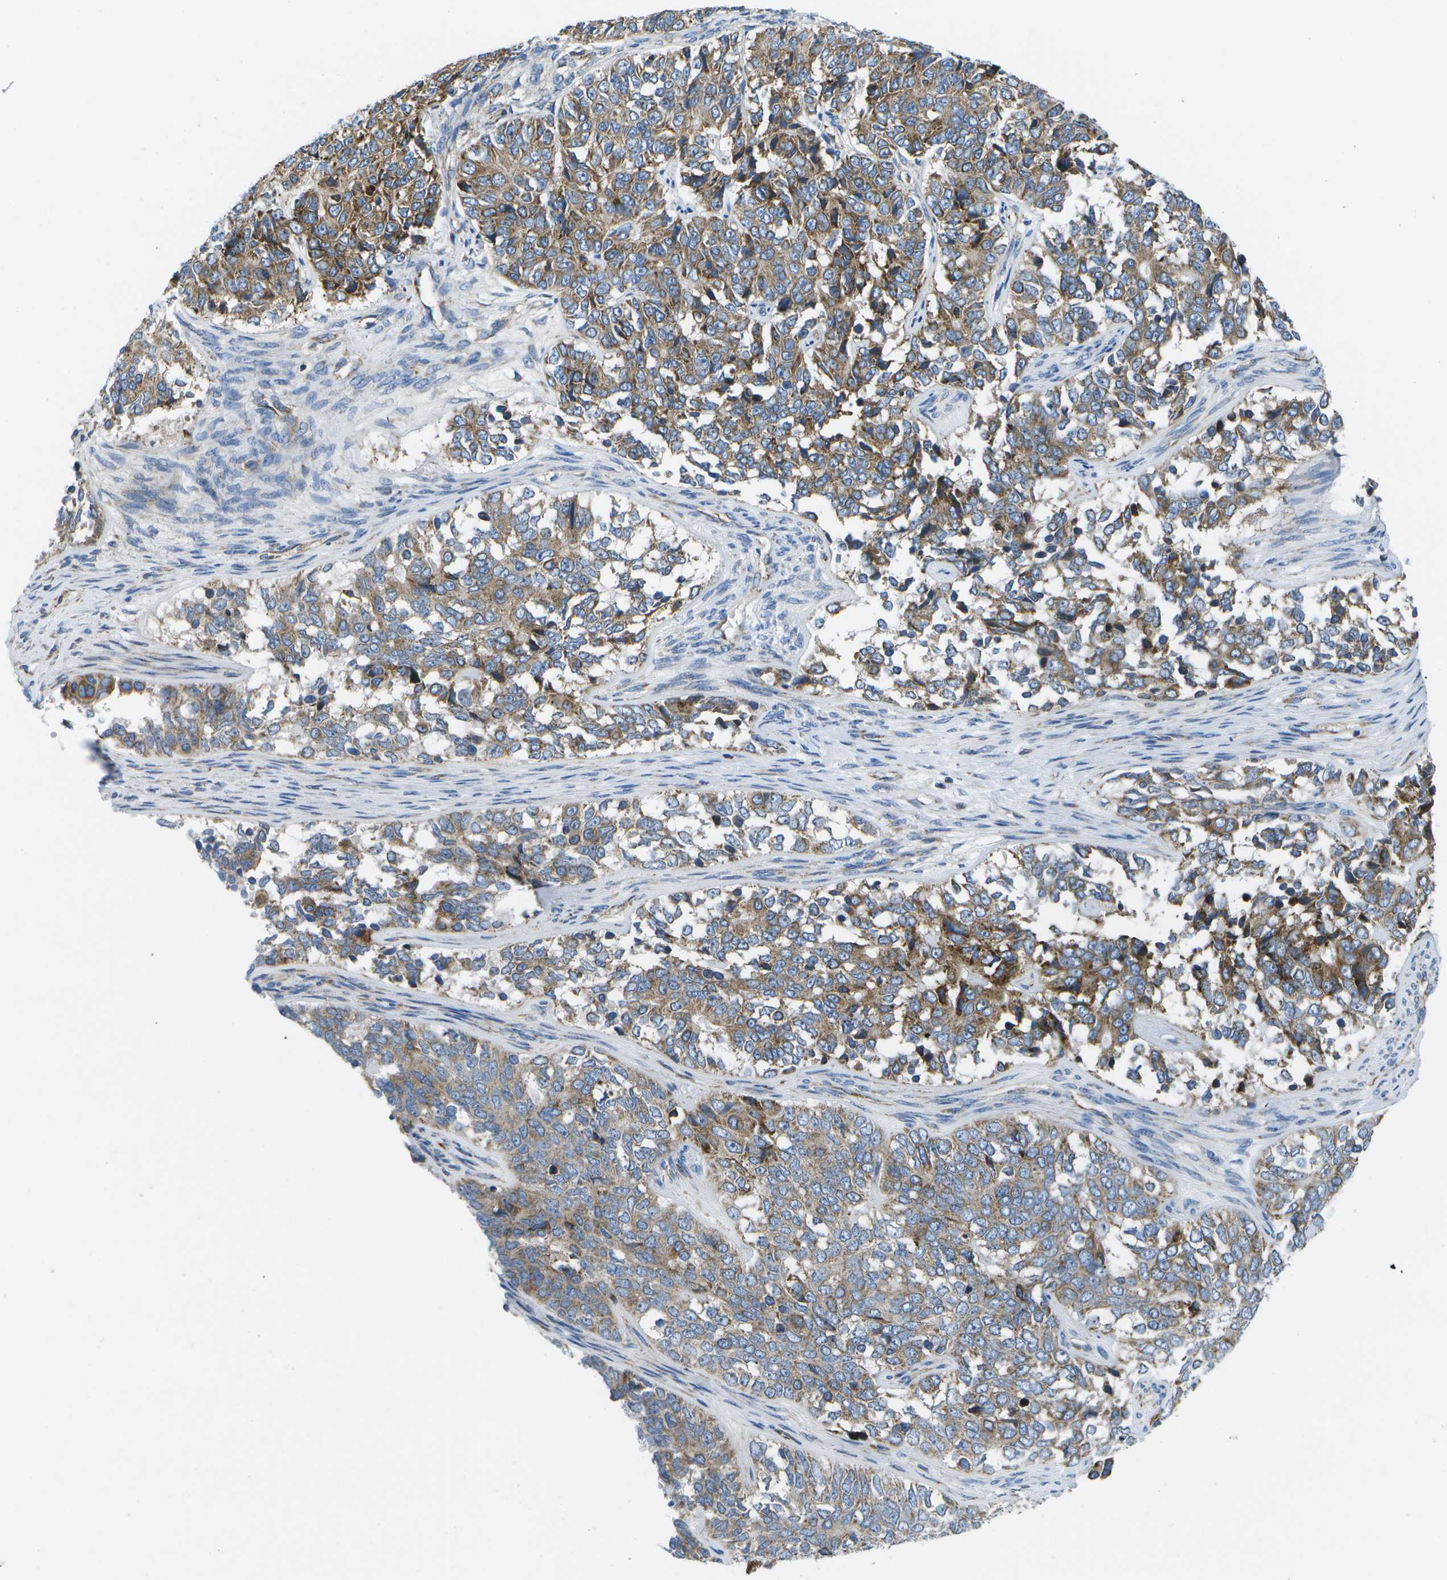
{"staining": {"intensity": "moderate", "quantity": ">75%", "location": "cytoplasmic/membranous"}, "tissue": "ovarian cancer", "cell_type": "Tumor cells", "image_type": "cancer", "snomed": [{"axis": "morphology", "description": "Carcinoma, endometroid"}, {"axis": "topography", "description": "Ovary"}], "caption": "IHC photomicrograph of neoplastic tissue: ovarian cancer (endometroid carcinoma) stained using immunohistochemistry reveals medium levels of moderate protein expression localized specifically in the cytoplasmic/membranous of tumor cells, appearing as a cytoplasmic/membranous brown color.", "gene": "GDF5", "patient": {"sex": "female", "age": 51}}